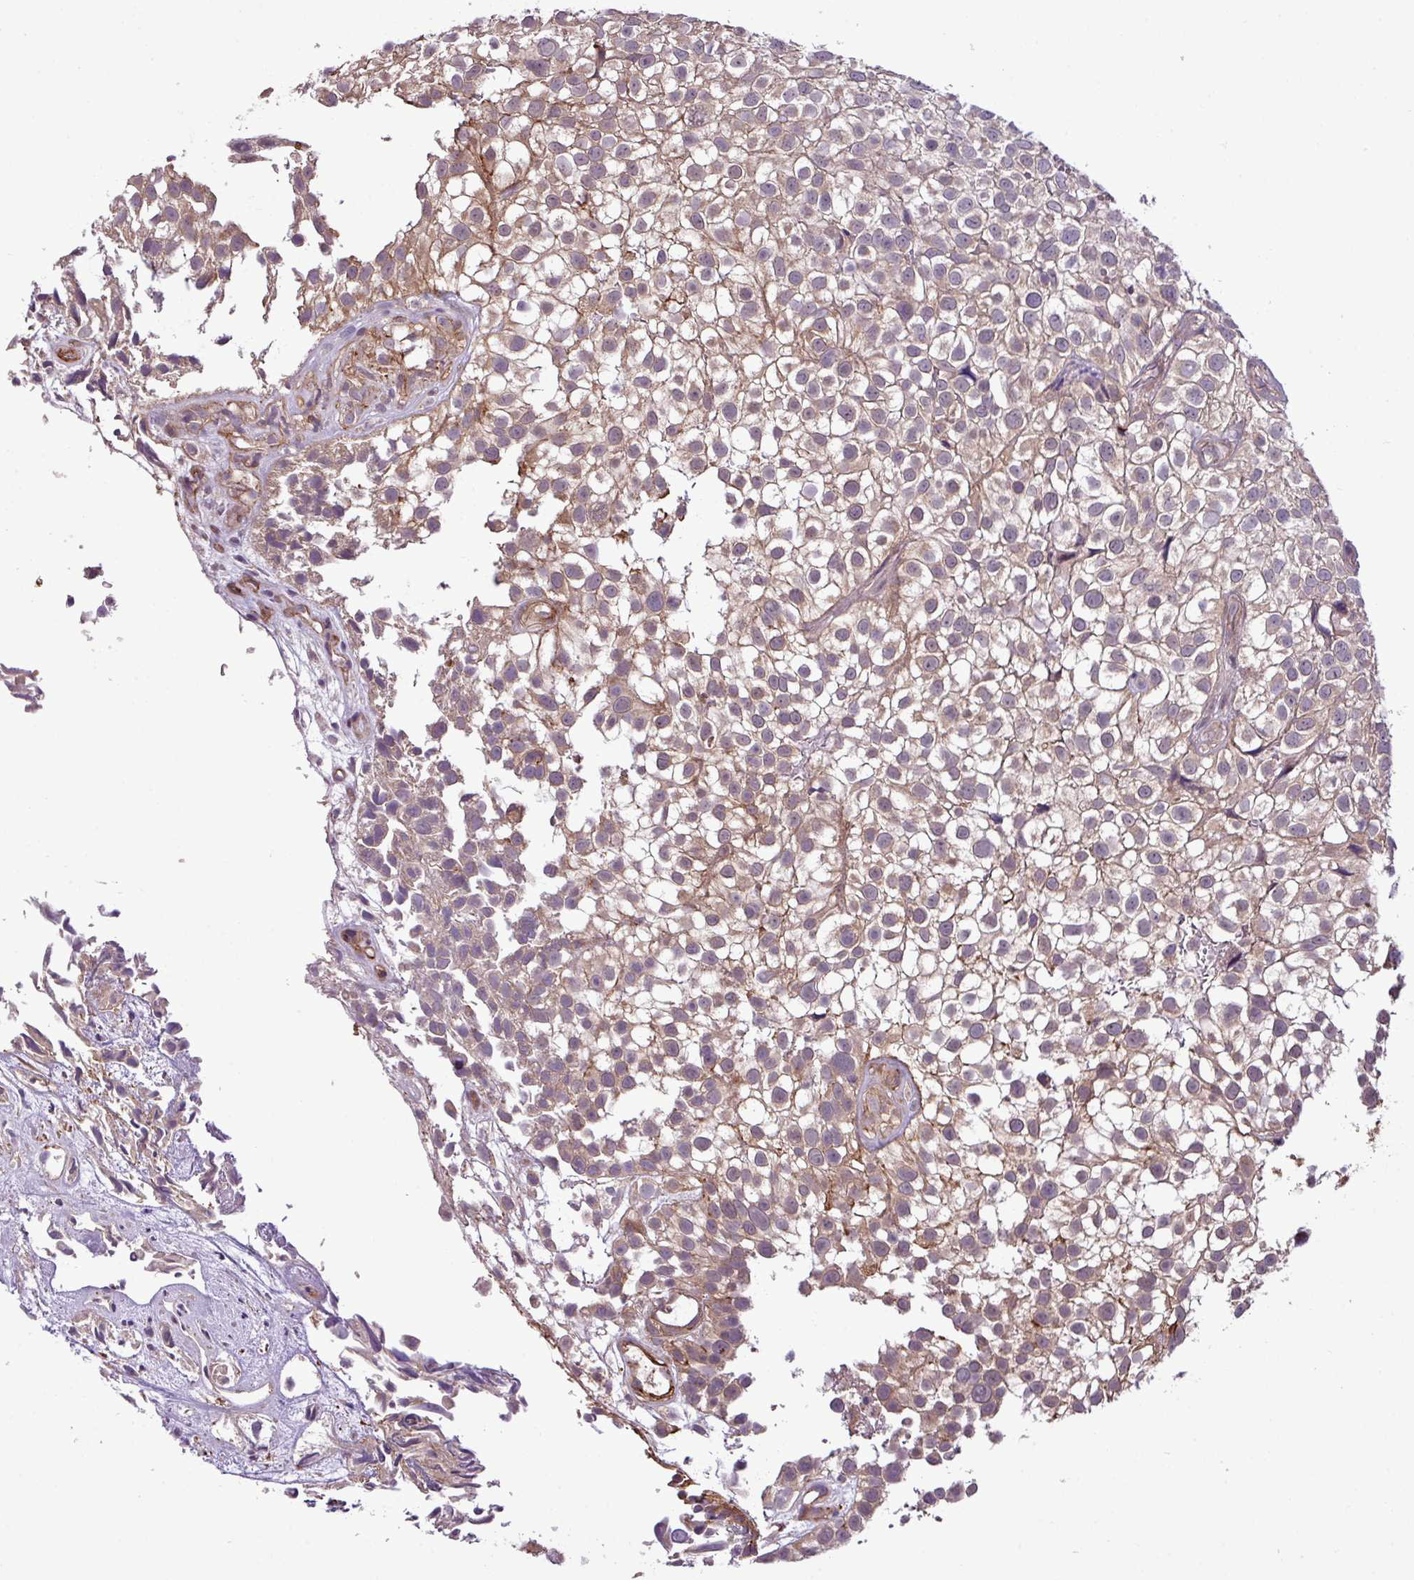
{"staining": {"intensity": "moderate", "quantity": "<25%", "location": "cytoplasmic/membranous"}, "tissue": "urothelial cancer", "cell_type": "Tumor cells", "image_type": "cancer", "snomed": [{"axis": "morphology", "description": "Urothelial carcinoma, High grade"}, {"axis": "topography", "description": "Urinary bladder"}], "caption": "High-magnification brightfield microscopy of high-grade urothelial carcinoma stained with DAB (brown) and counterstained with hematoxylin (blue). tumor cells exhibit moderate cytoplasmic/membranous positivity is present in approximately<25% of cells.", "gene": "XIAP", "patient": {"sex": "male", "age": 56}}